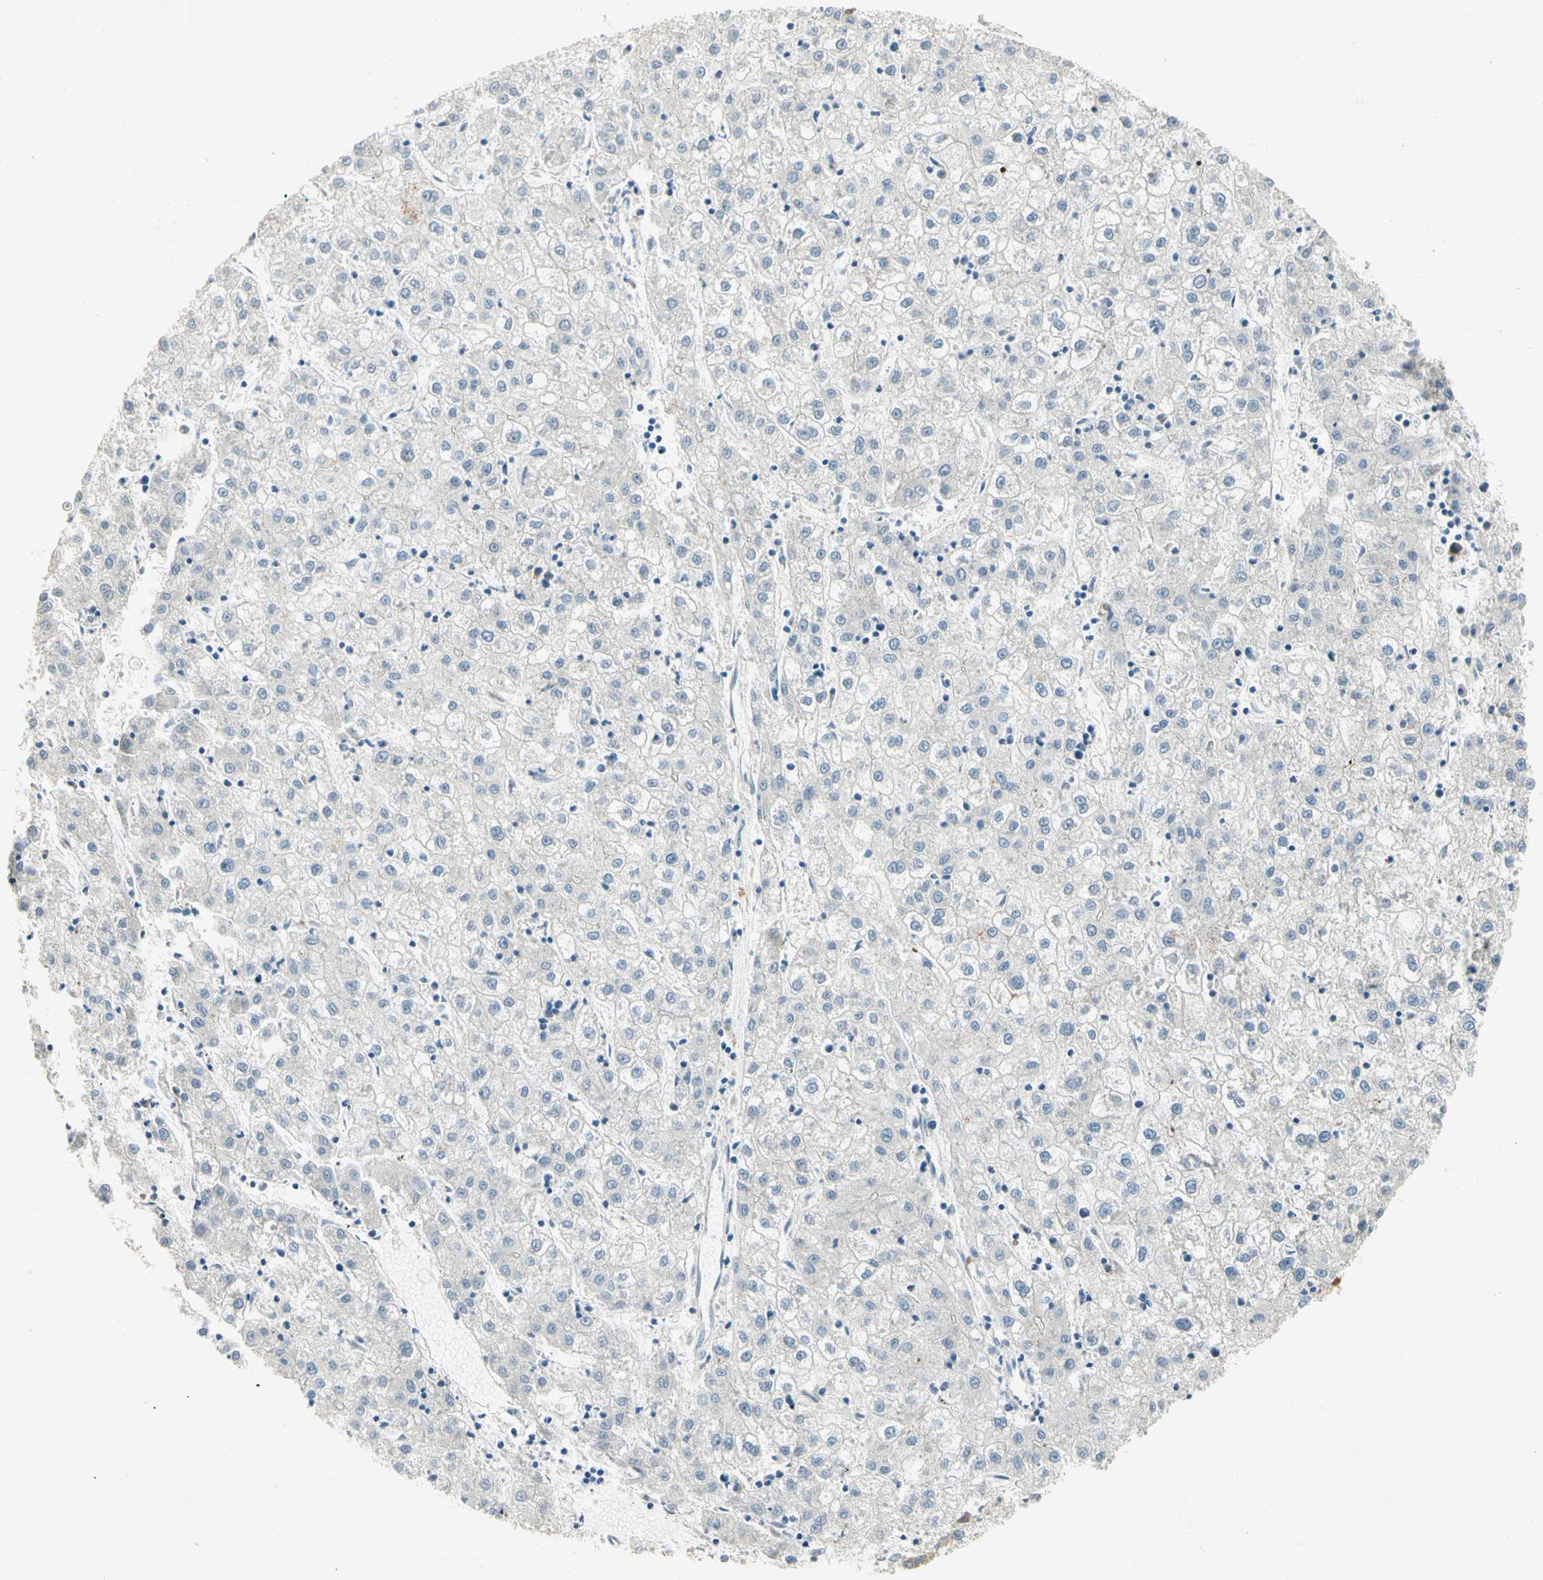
{"staining": {"intensity": "negative", "quantity": "none", "location": "none"}, "tissue": "liver cancer", "cell_type": "Tumor cells", "image_type": "cancer", "snomed": [{"axis": "morphology", "description": "Carcinoma, Hepatocellular, NOS"}, {"axis": "topography", "description": "Liver"}], "caption": "The micrograph exhibits no staining of tumor cells in liver cancer (hepatocellular carcinoma).", "gene": "IL1R1", "patient": {"sex": "male", "age": 72}}